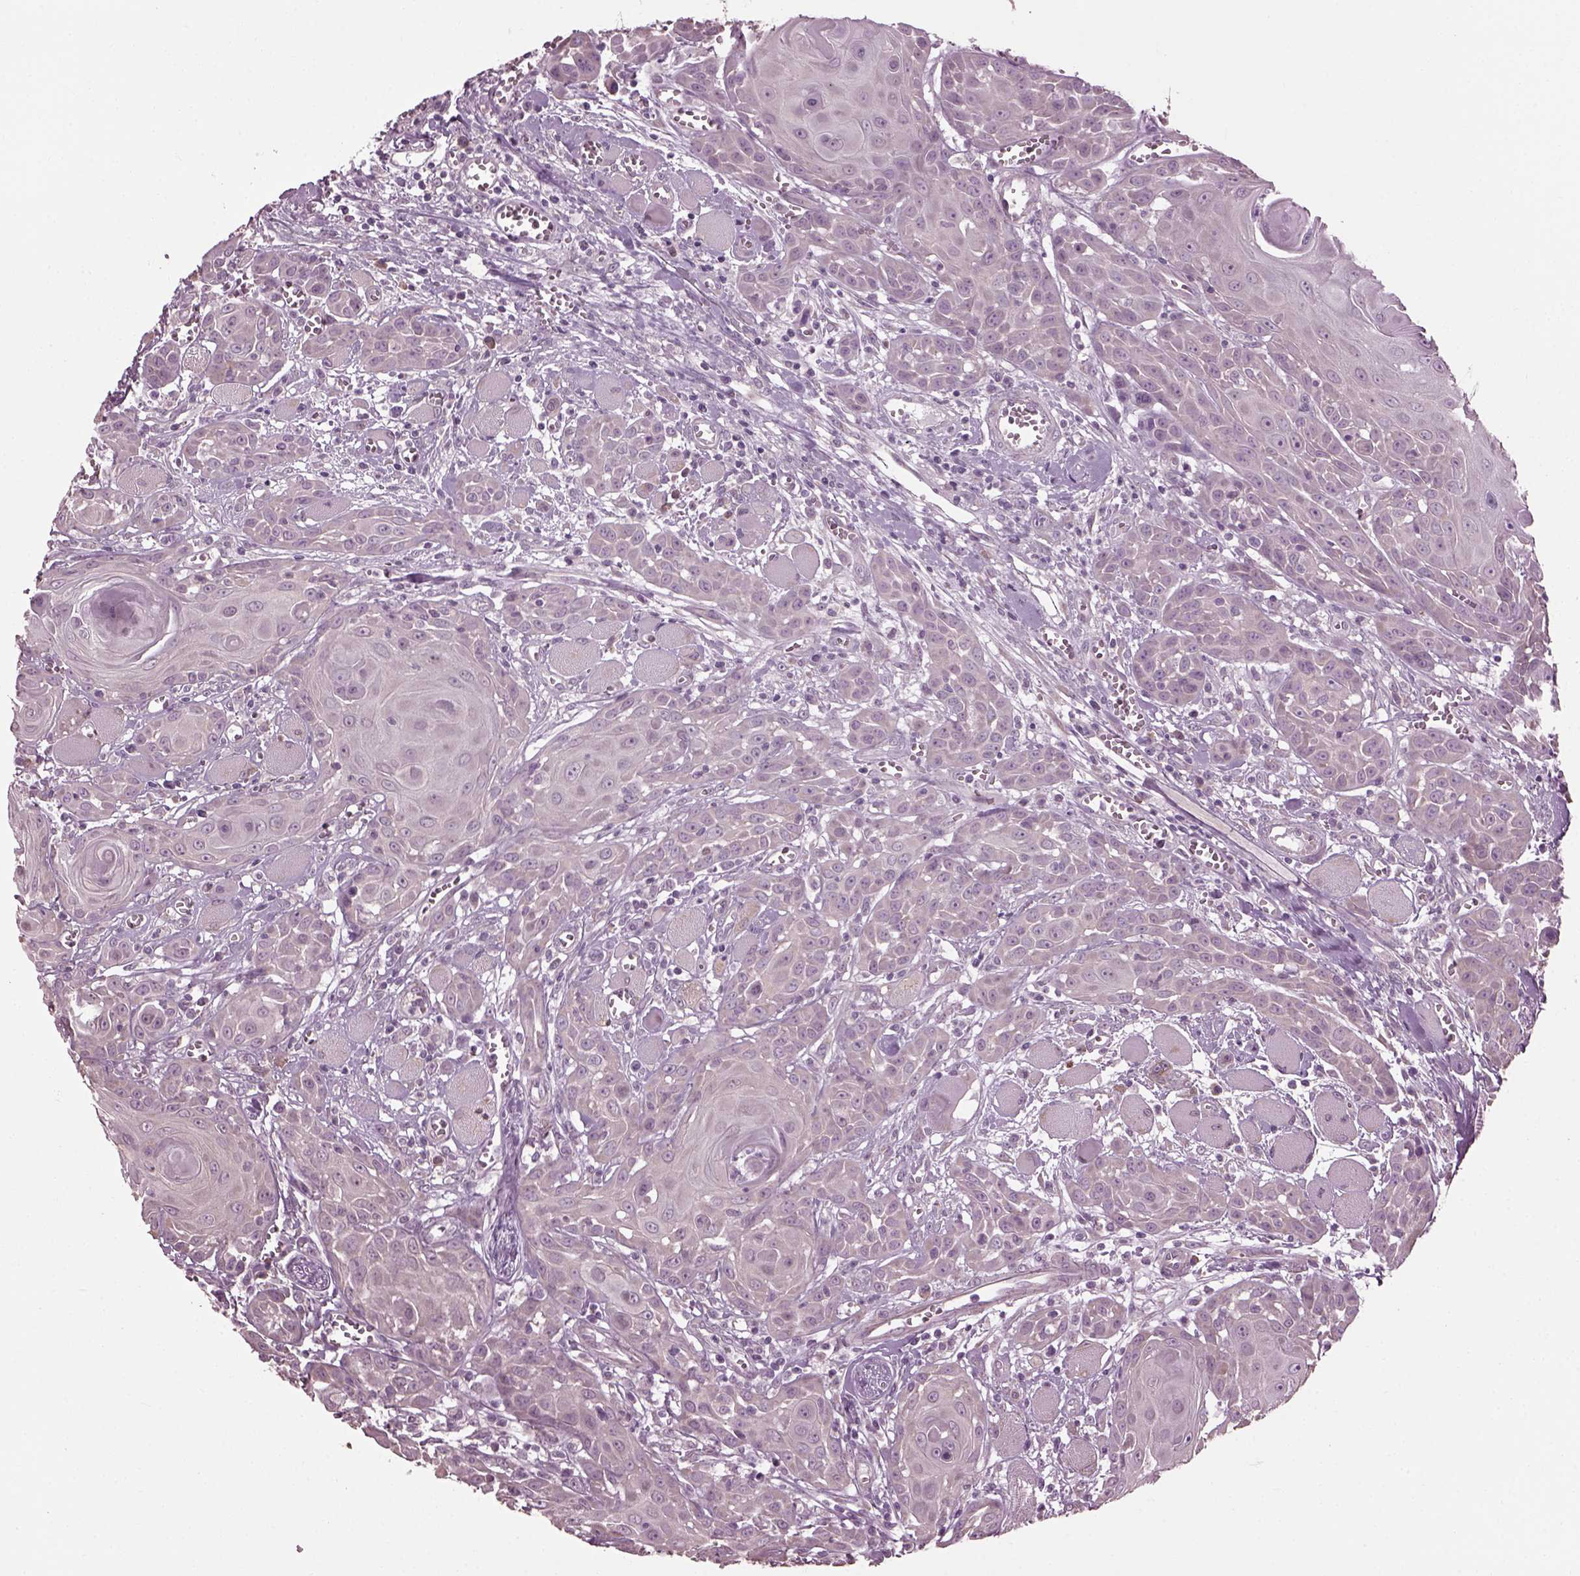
{"staining": {"intensity": "negative", "quantity": "none", "location": "none"}, "tissue": "head and neck cancer", "cell_type": "Tumor cells", "image_type": "cancer", "snomed": [{"axis": "morphology", "description": "Squamous cell carcinoma, NOS"}, {"axis": "topography", "description": "Head-Neck"}], "caption": "This is a photomicrograph of immunohistochemistry (IHC) staining of head and neck cancer, which shows no staining in tumor cells. (Stains: DAB (3,3'-diaminobenzidine) immunohistochemistry (IHC) with hematoxylin counter stain, Microscopy: brightfield microscopy at high magnification).", "gene": "CABP5", "patient": {"sex": "female", "age": 80}}